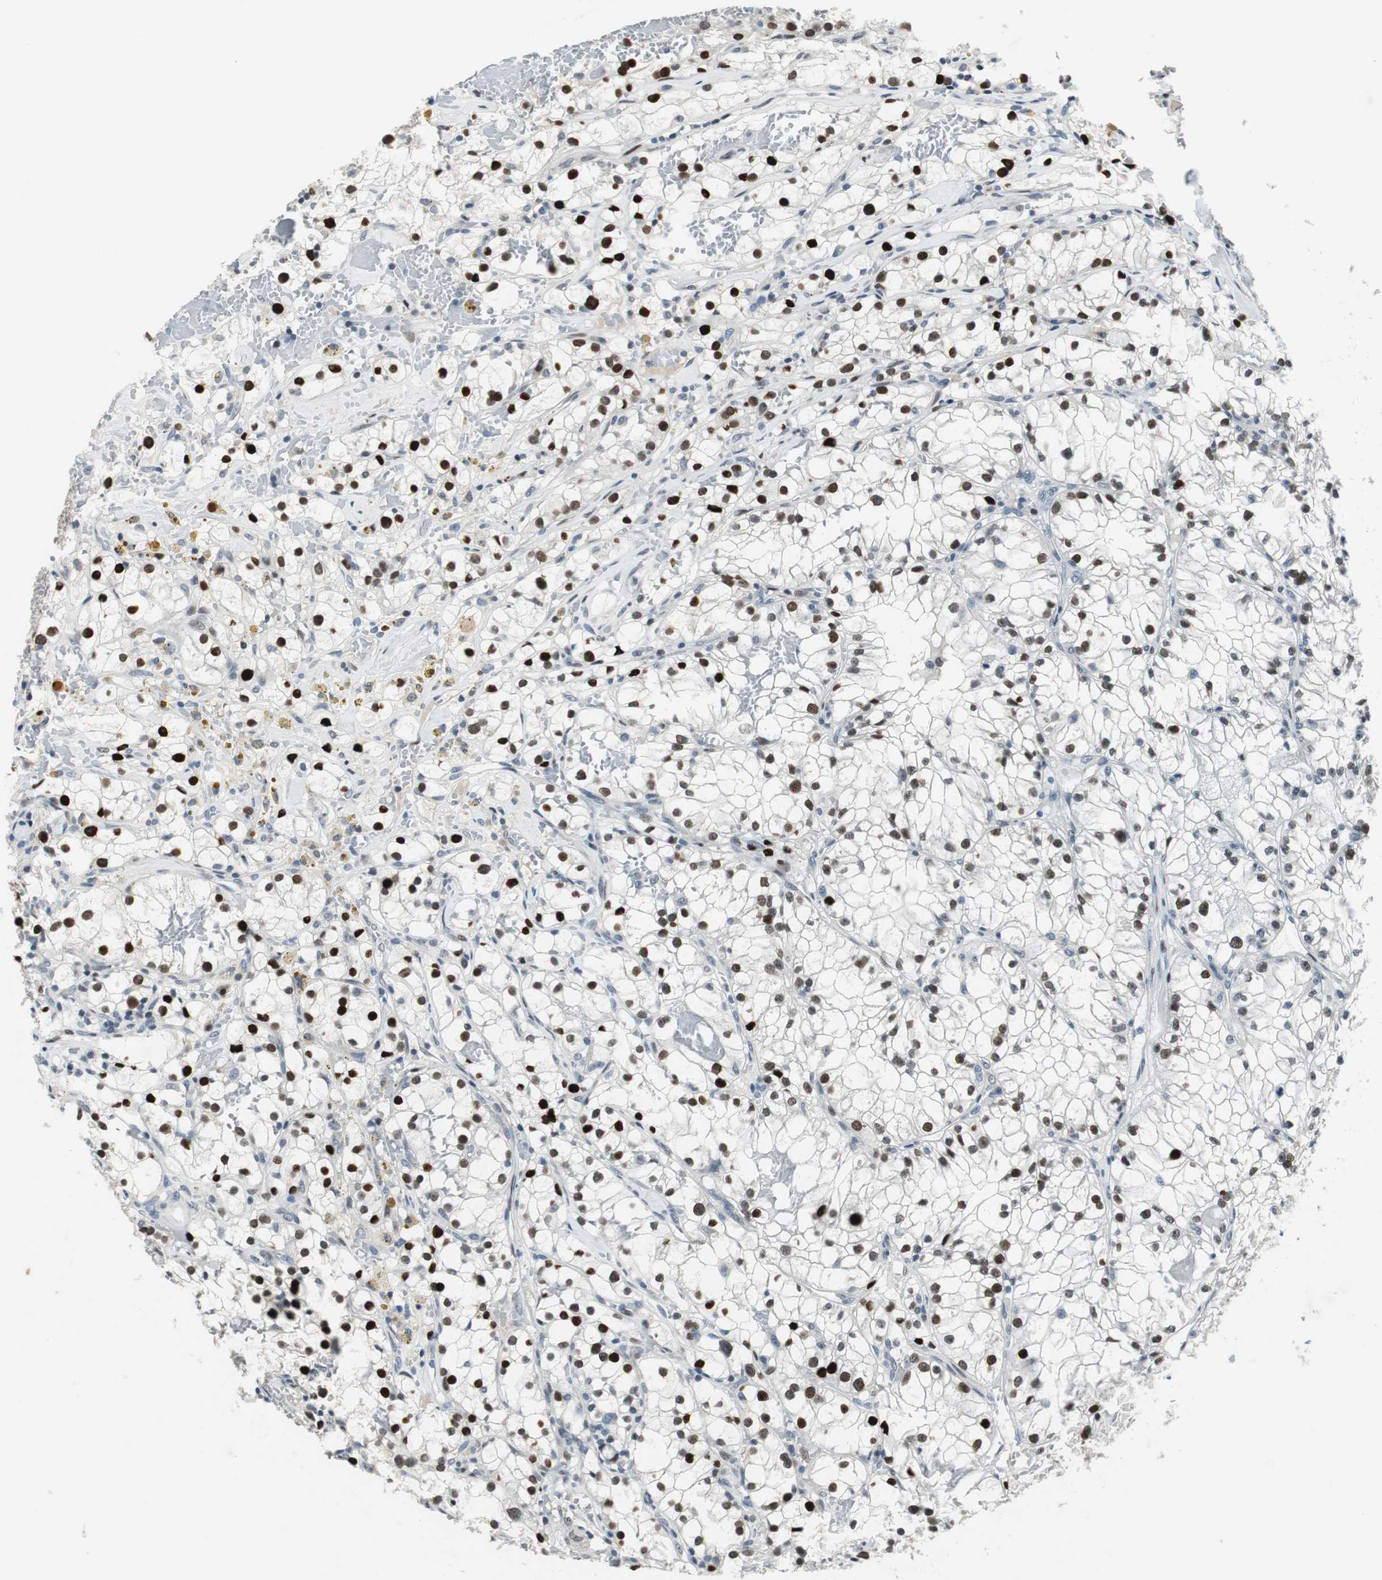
{"staining": {"intensity": "strong", "quantity": ">75%", "location": "nuclear"}, "tissue": "renal cancer", "cell_type": "Tumor cells", "image_type": "cancer", "snomed": [{"axis": "morphology", "description": "Adenocarcinoma, NOS"}, {"axis": "topography", "description": "Kidney"}], "caption": "Protein expression analysis of human adenocarcinoma (renal) reveals strong nuclear expression in approximately >75% of tumor cells.", "gene": "AJUBA", "patient": {"sex": "male", "age": 56}}